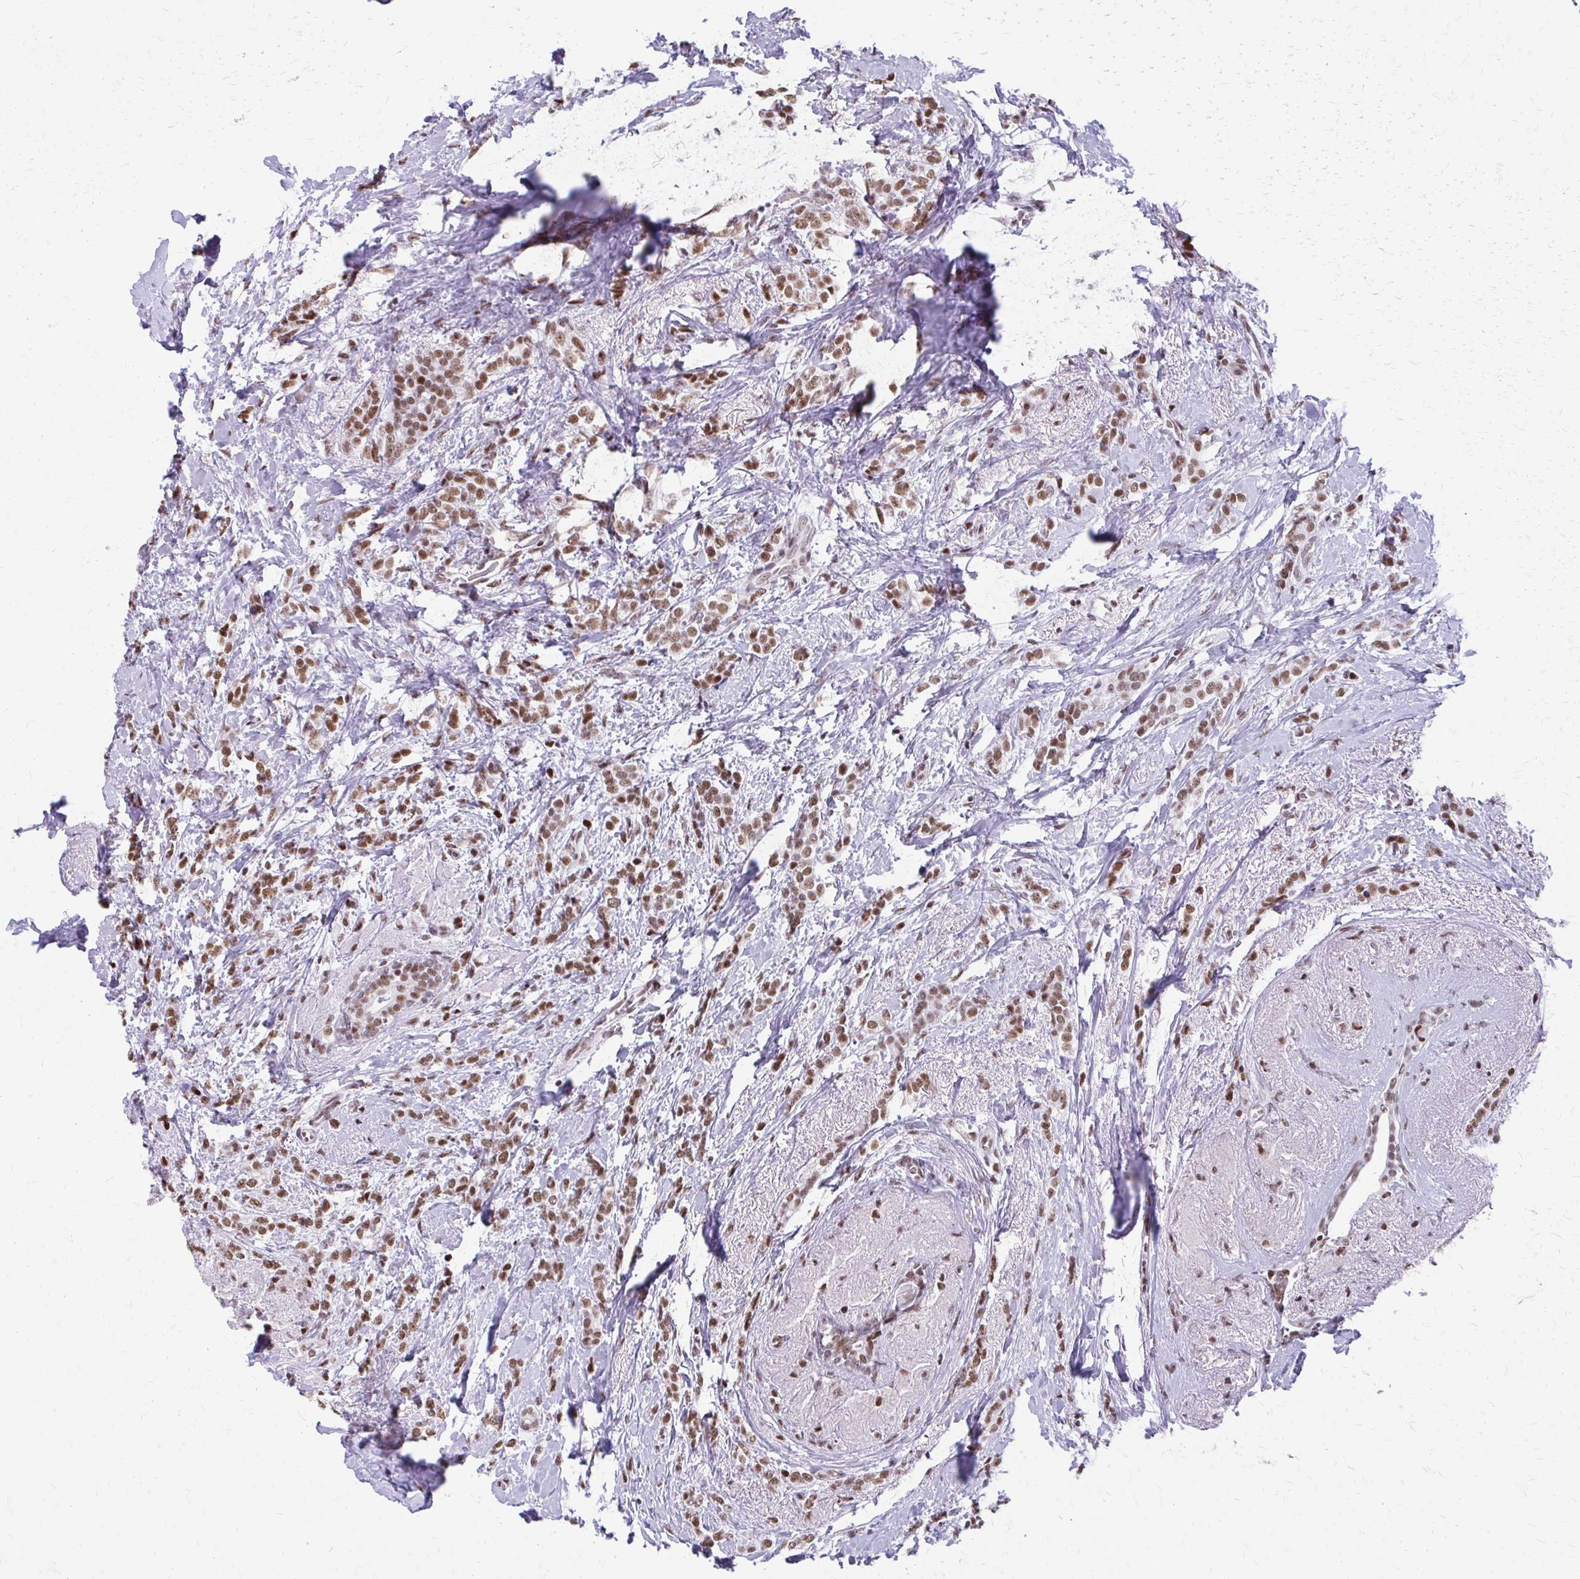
{"staining": {"intensity": "moderate", "quantity": ">75%", "location": "nuclear"}, "tissue": "breast cancer", "cell_type": "Tumor cells", "image_type": "cancer", "snomed": [{"axis": "morphology", "description": "Normal tissue, NOS"}, {"axis": "morphology", "description": "Duct carcinoma"}, {"axis": "topography", "description": "Breast"}], "caption": "A histopathology image showing moderate nuclear positivity in approximately >75% of tumor cells in intraductal carcinoma (breast), as visualized by brown immunohistochemical staining.", "gene": "SS18", "patient": {"sex": "female", "age": 77}}